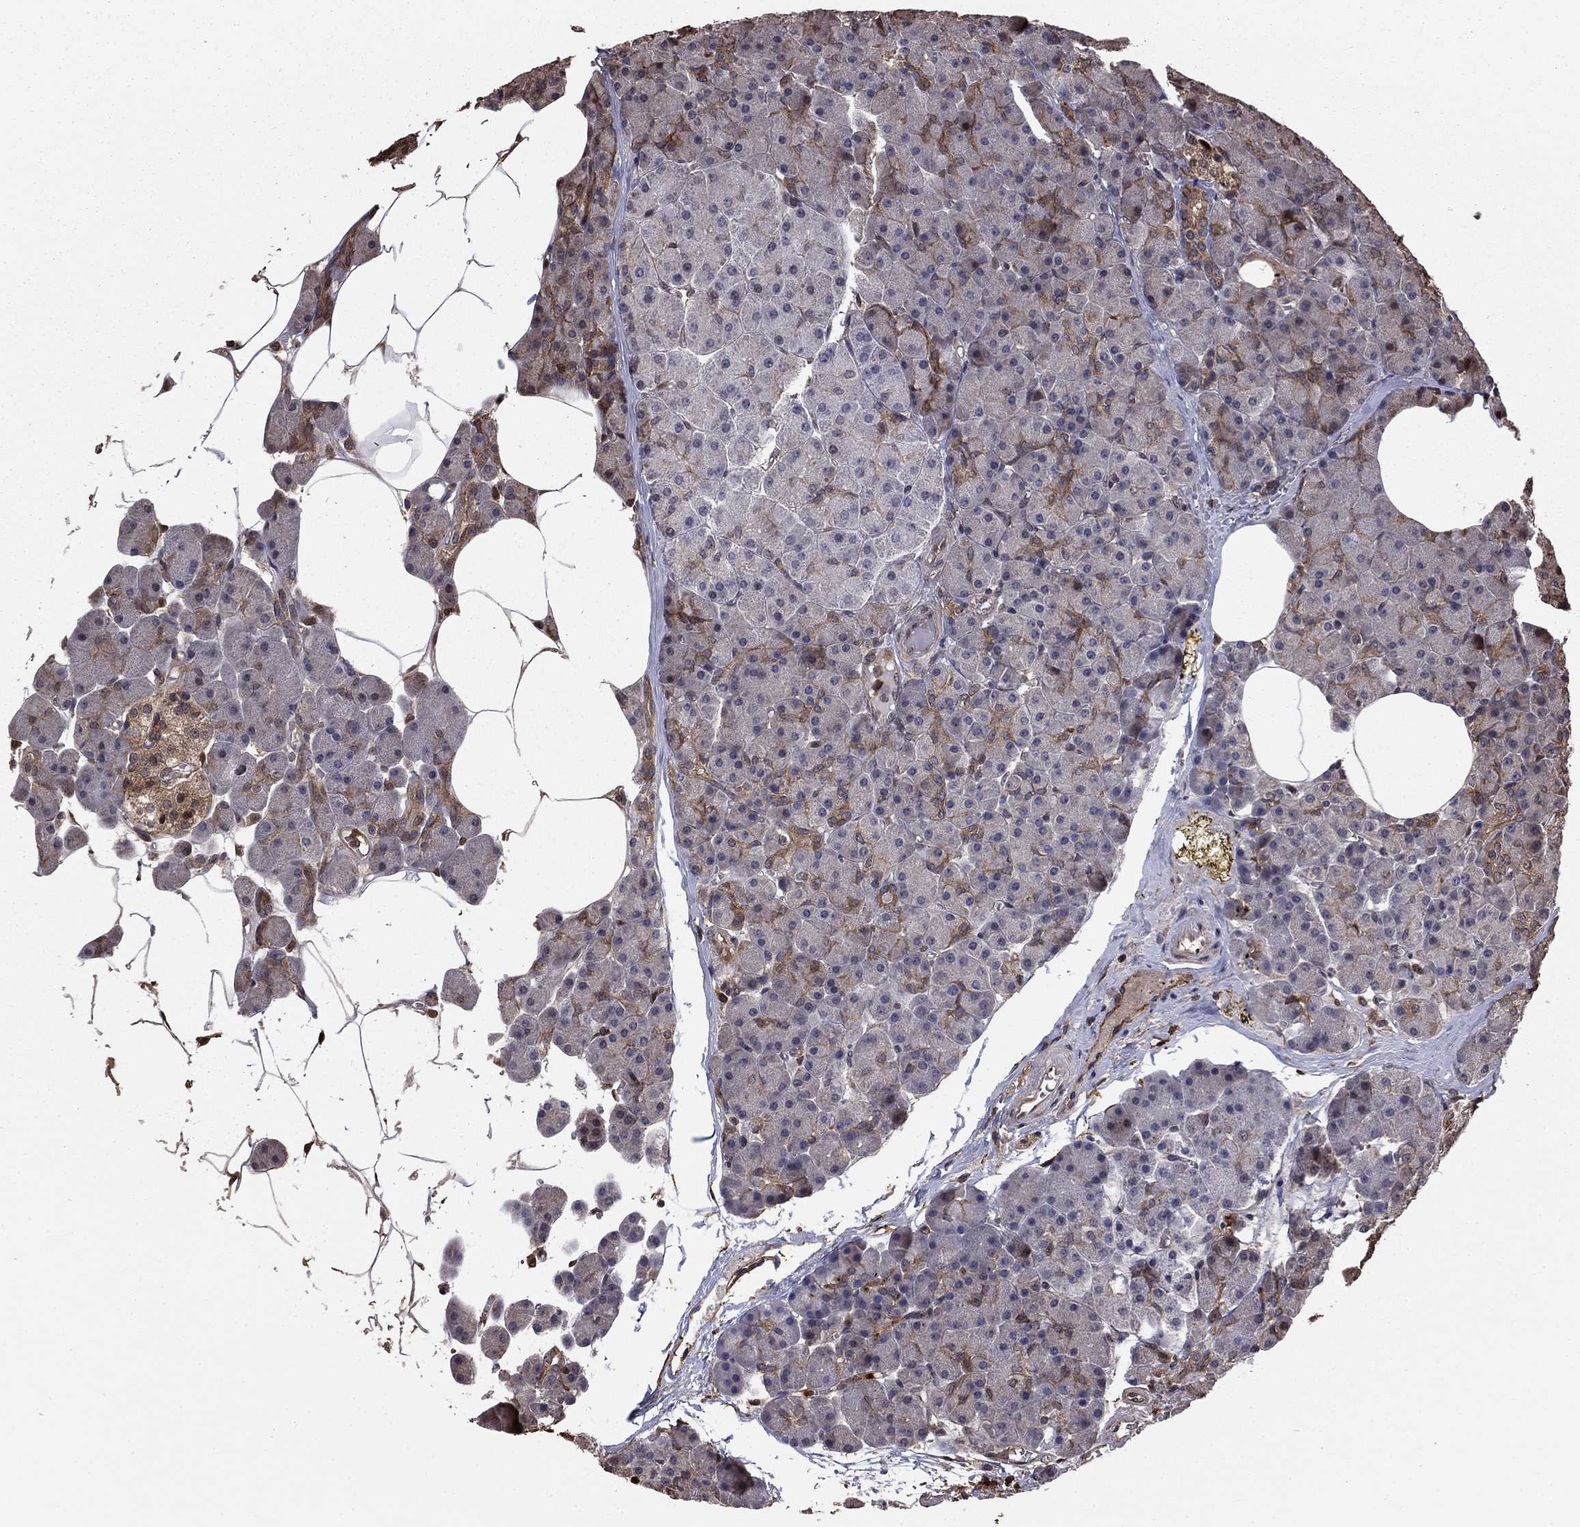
{"staining": {"intensity": "moderate", "quantity": "<25%", "location": "cytoplasmic/membranous"}, "tissue": "pancreas", "cell_type": "Exocrine glandular cells", "image_type": "normal", "snomed": [{"axis": "morphology", "description": "Normal tissue, NOS"}, {"axis": "topography", "description": "Pancreas"}], "caption": "Moderate cytoplasmic/membranous expression for a protein is seen in about <25% of exocrine glandular cells of benign pancreas using IHC.", "gene": "GYG1", "patient": {"sex": "female", "age": 45}}